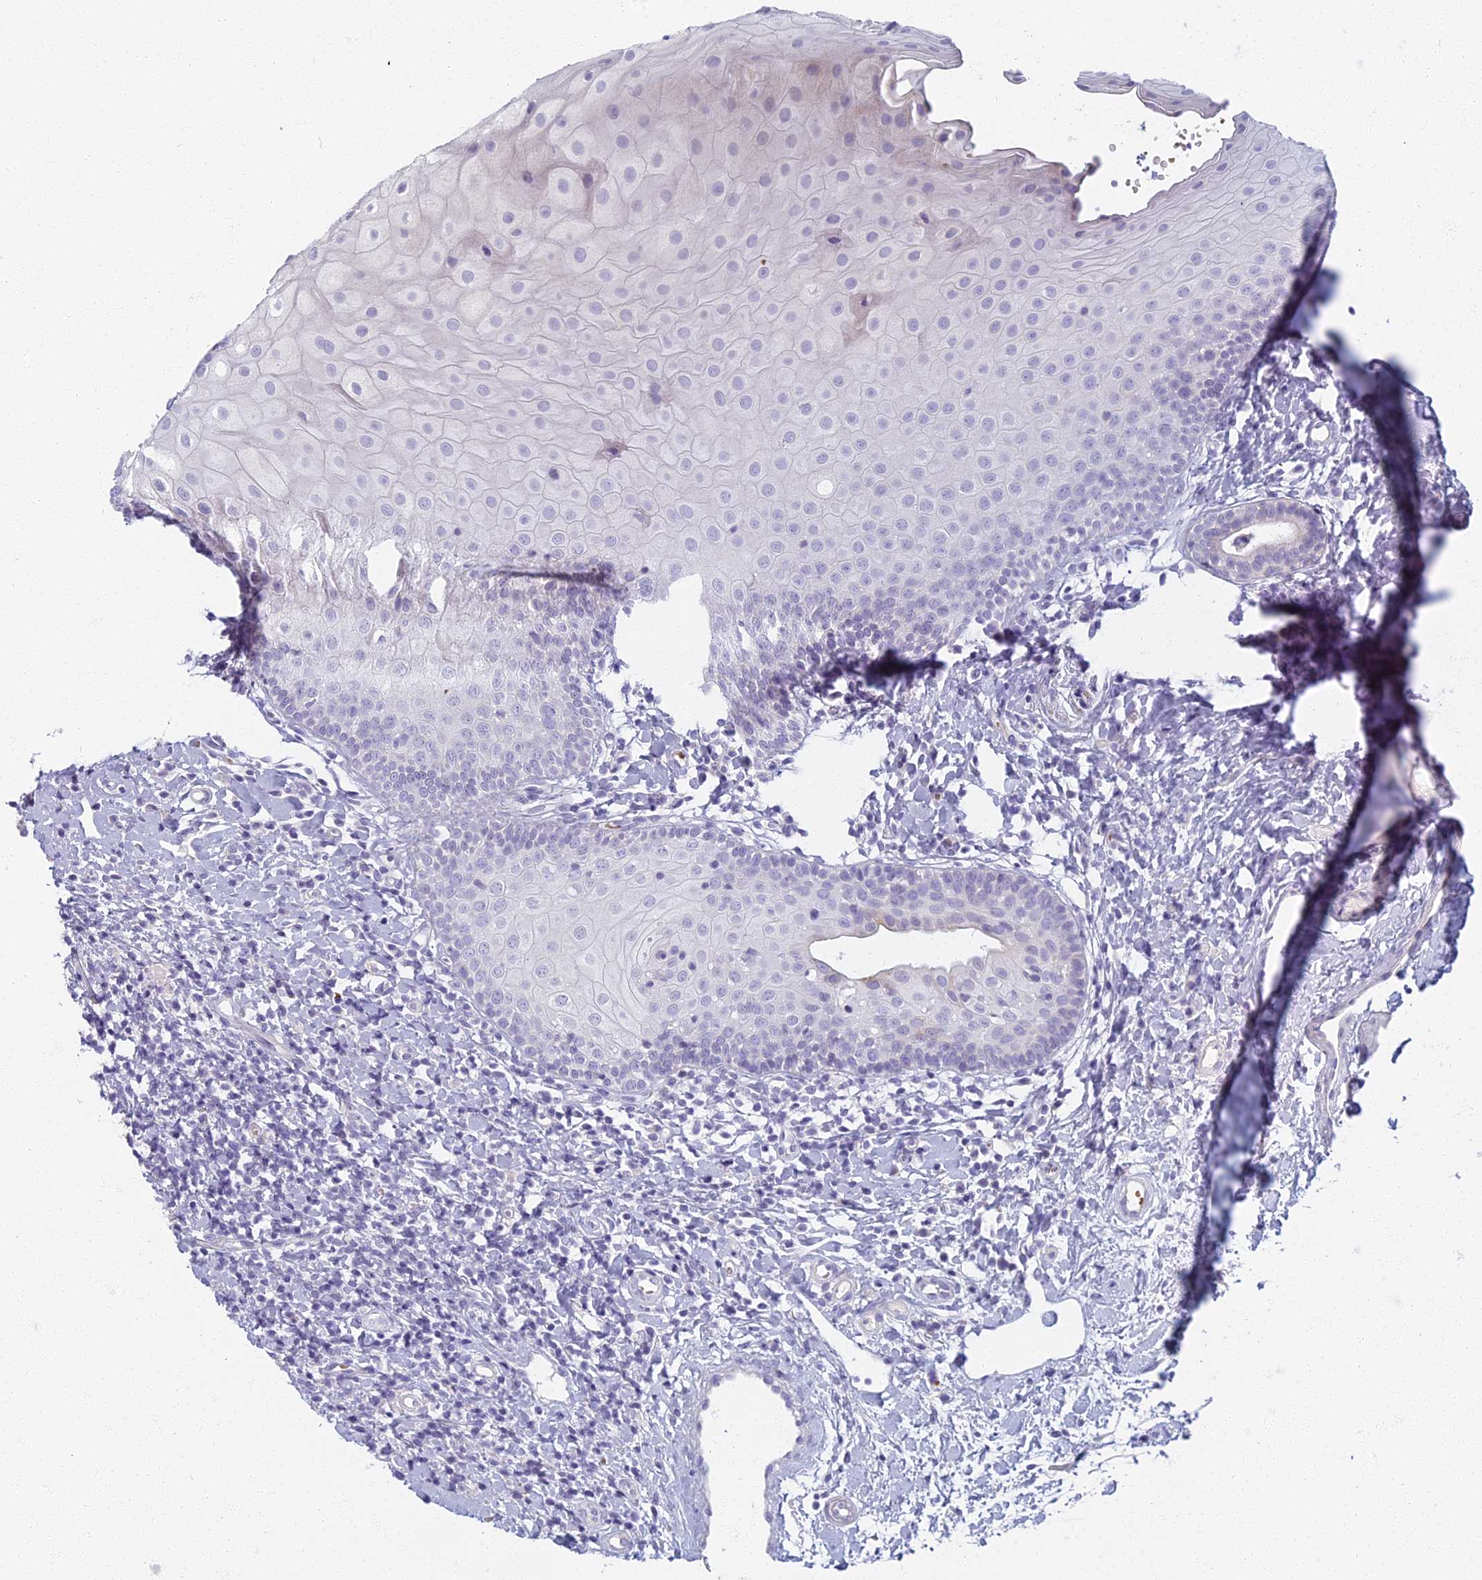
{"staining": {"intensity": "weak", "quantity": "<25%", "location": "cytoplasmic/membranous"}, "tissue": "oral mucosa", "cell_type": "Squamous epithelial cells", "image_type": "normal", "snomed": [{"axis": "morphology", "description": "Normal tissue, NOS"}, {"axis": "topography", "description": "Oral tissue"}], "caption": "Squamous epithelial cells show no significant protein staining in unremarkable oral mucosa.", "gene": "ARL15", "patient": {"sex": "male", "age": 46}}